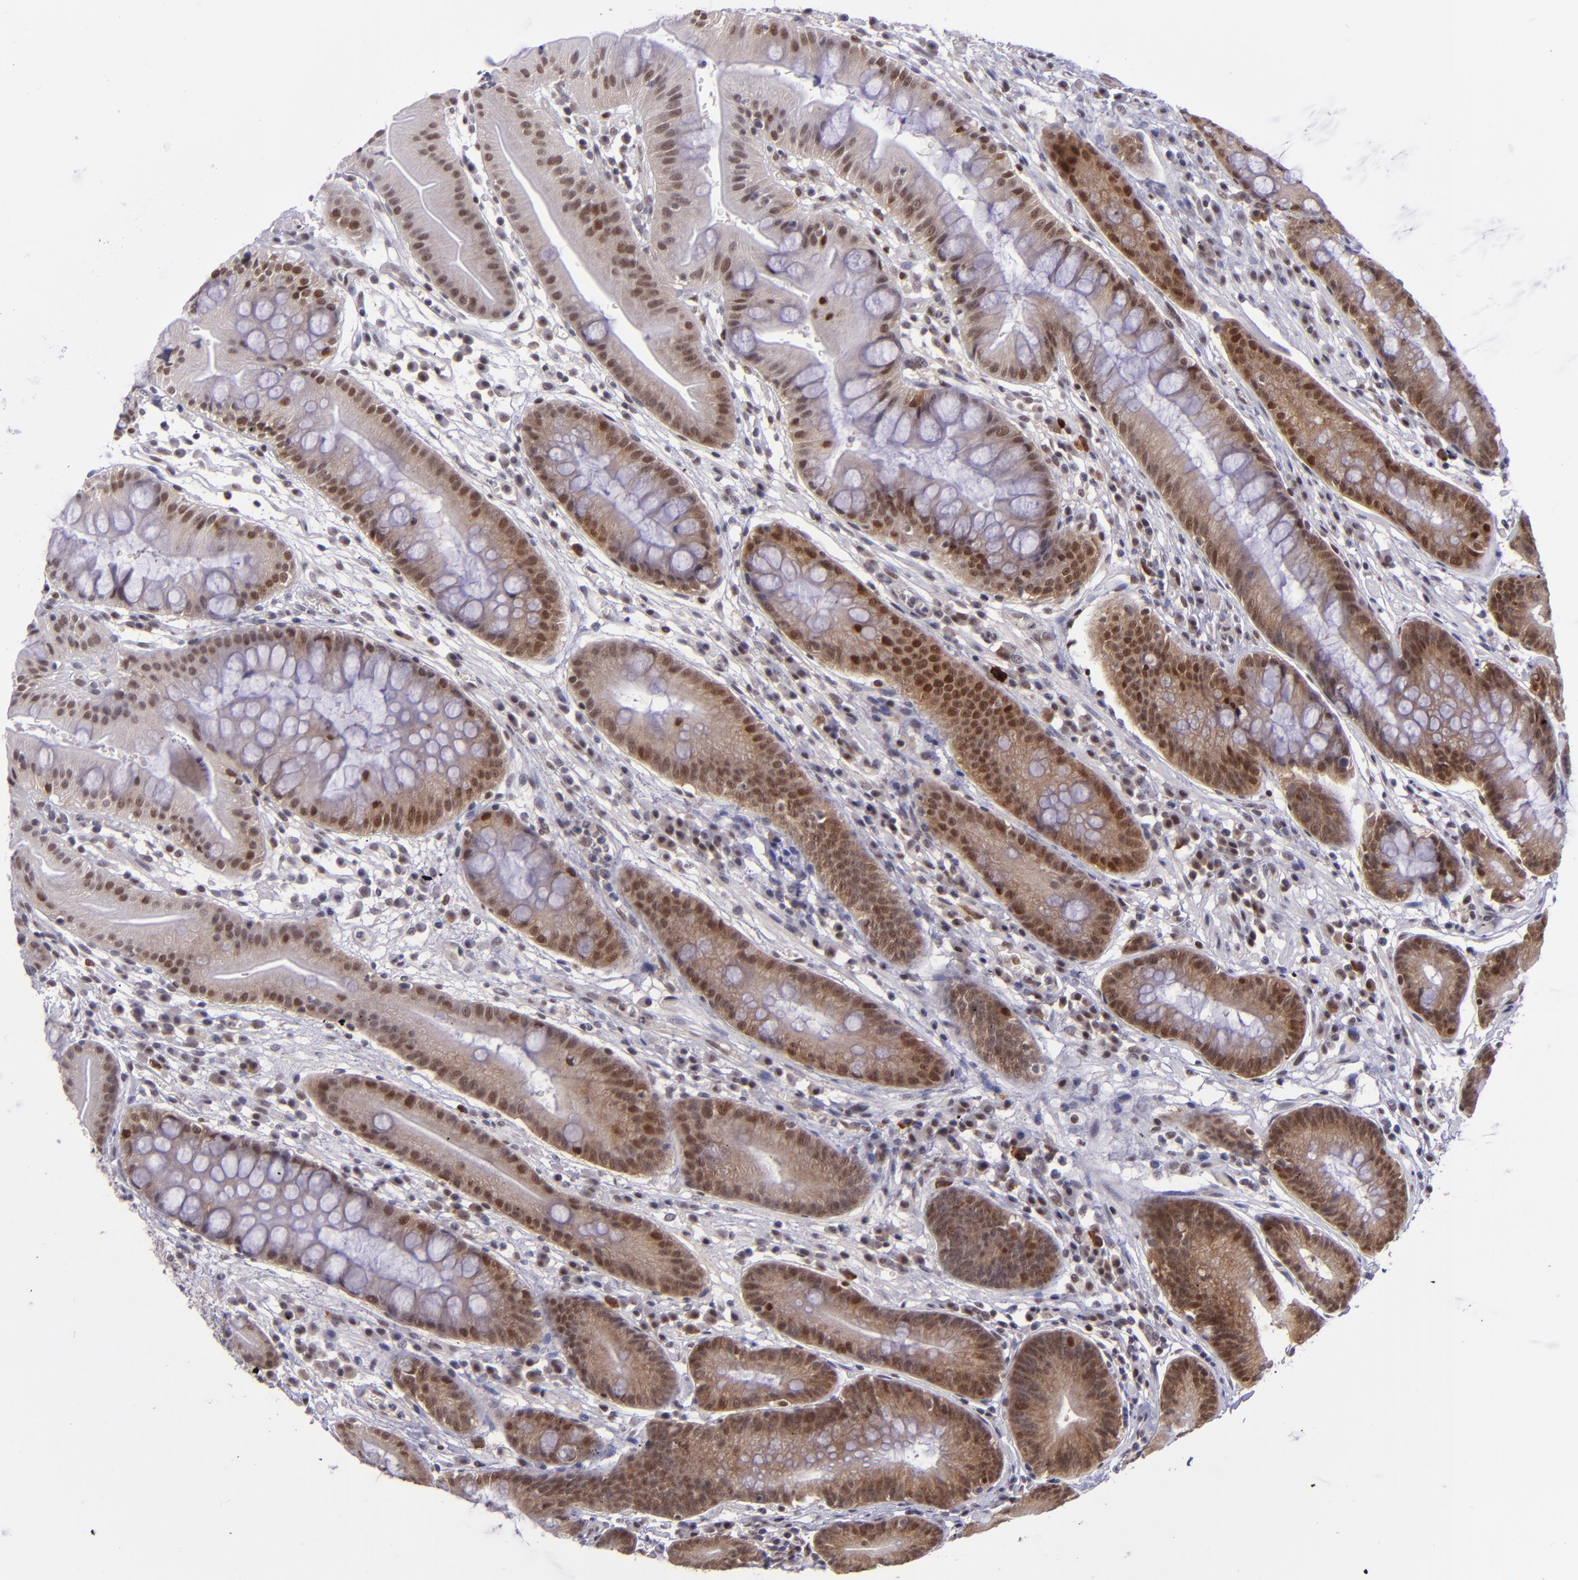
{"staining": {"intensity": "strong", "quantity": ">75%", "location": "cytoplasmic/membranous,nuclear"}, "tissue": "stomach", "cell_type": "Glandular cells", "image_type": "normal", "snomed": [{"axis": "morphology", "description": "Normal tissue, NOS"}, {"axis": "morphology", "description": "Inflammation, NOS"}, {"axis": "topography", "description": "Stomach, lower"}], "caption": "Immunohistochemistry (IHC) micrograph of benign human stomach stained for a protein (brown), which reveals high levels of strong cytoplasmic/membranous,nuclear staining in about >75% of glandular cells.", "gene": "BAG1", "patient": {"sex": "male", "age": 59}}